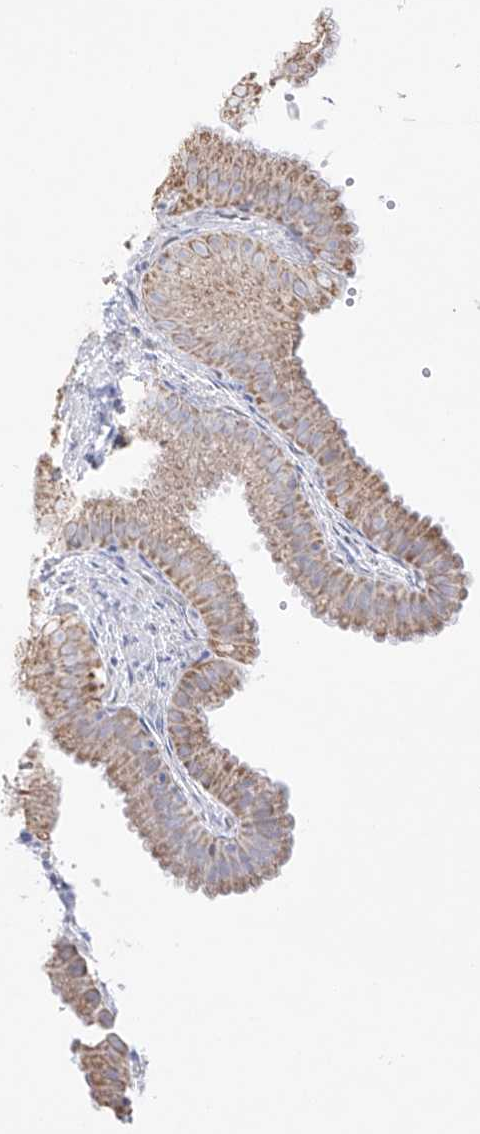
{"staining": {"intensity": "moderate", "quantity": "25%-75%", "location": "cytoplasmic/membranous"}, "tissue": "gallbladder", "cell_type": "Glandular cells", "image_type": "normal", "snomed": [{"axis": "morphology", "description": "Normal tissue, NOS"}, {"axis": "topography", "description": "Gallbladder"}], "caption": "Immunohistochemical staining of normal gallbladder exhibits 25%-75% levels of moderate cytoplasmic/membranous protein expression in approximately 25%-75% of glandular cells.", "gene": "RCHY1", "patient": {"sex": "female", "age": 30}}